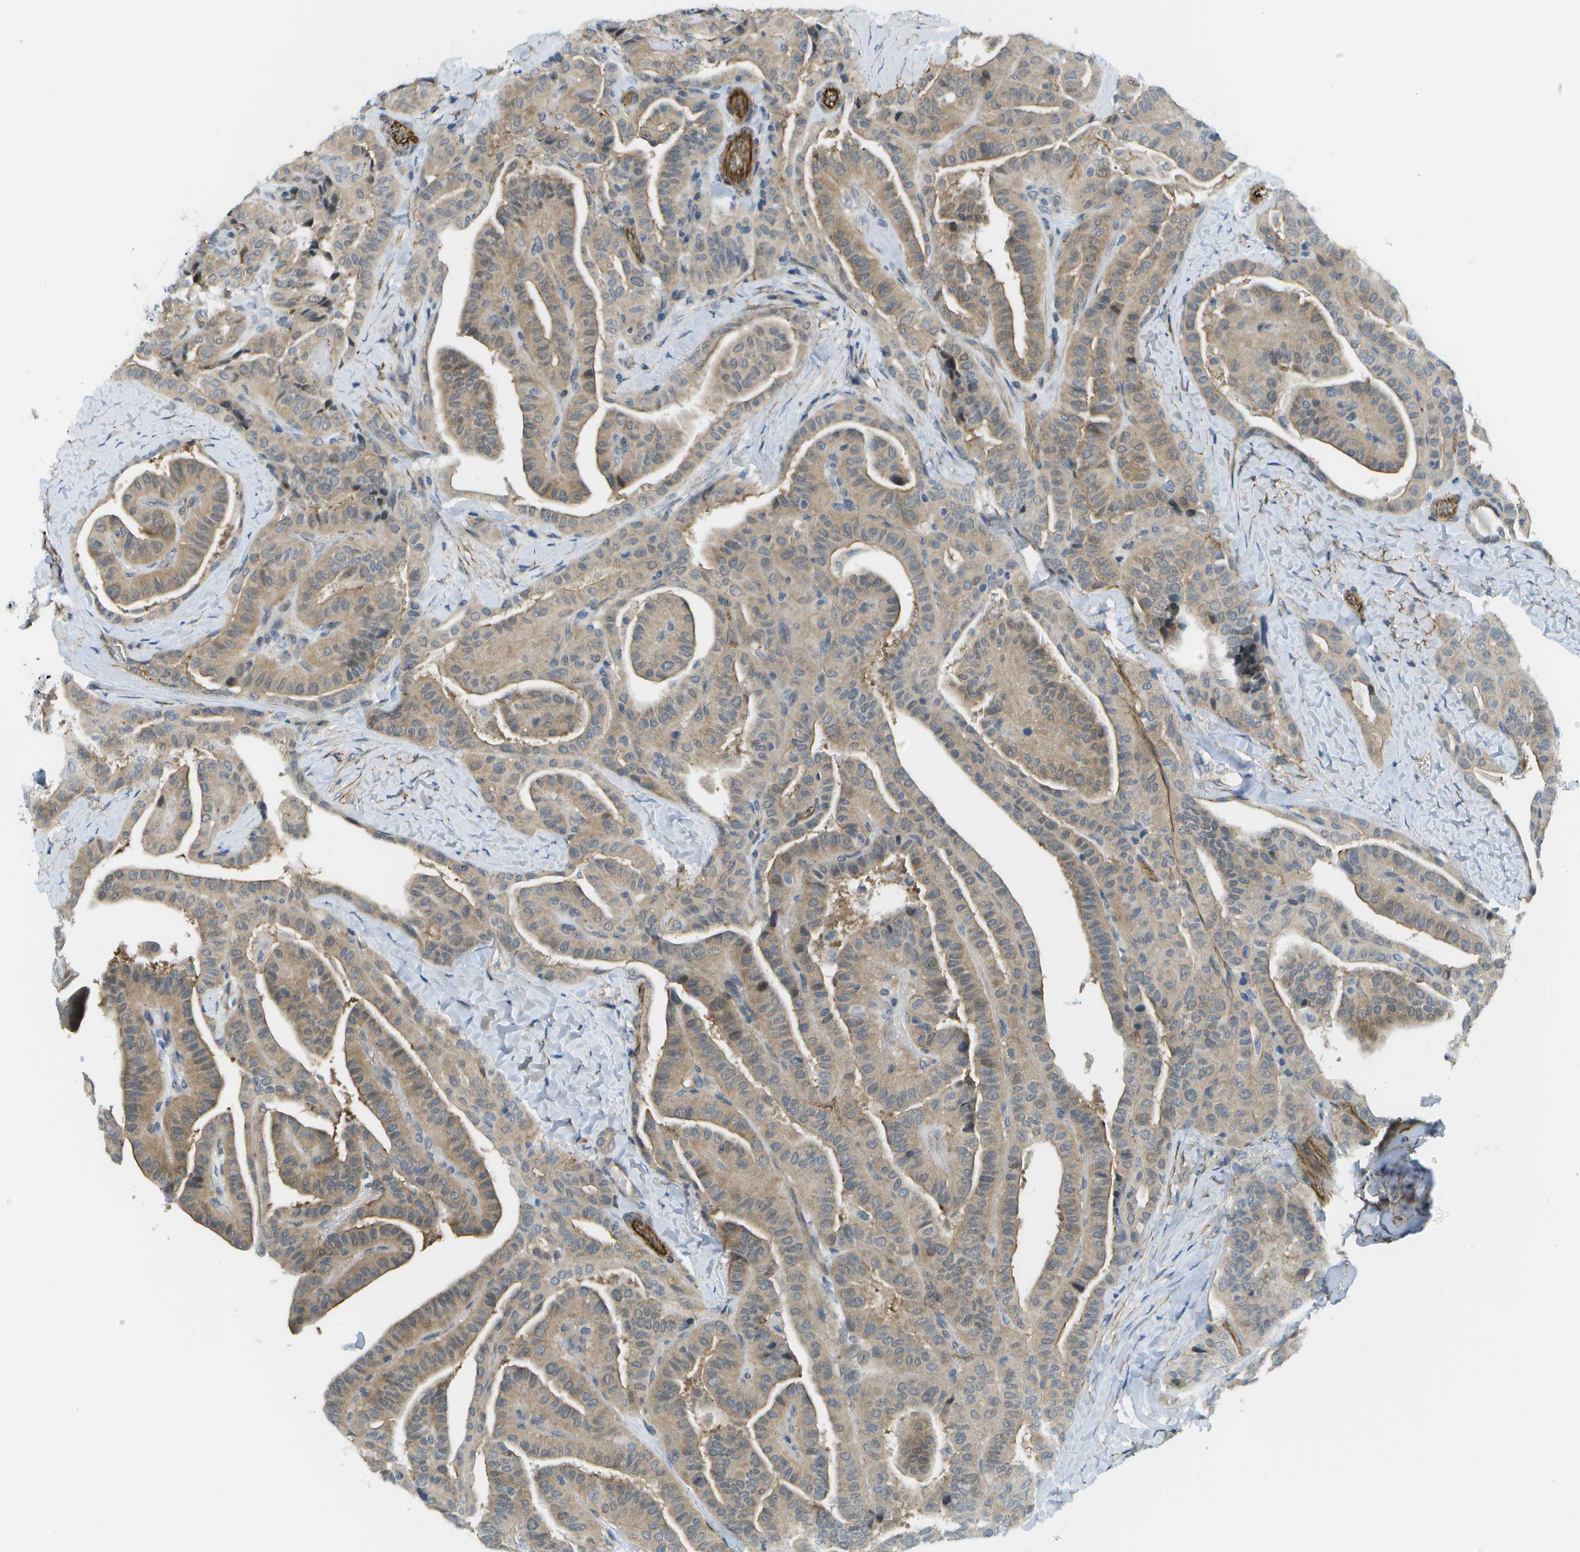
{"staining": {"intensity": "weak", "quantity": ">75%", "location": "cytoplasmic/membranous"}, "tissue": "thyroid cancer", "cell_type": "Tumor cells", "image_type": "cancer", "snomed": [{"axis": "morphology", "description": "Papillary adenocarcinoma, NOS"}, {"axis": "topography", "description": "Thyroid gland"}], "caption": "Brown immunohistochemical staining in thyroid cancer demonstrates weak cytoplasmic/membranous expression in approximately >75% of tumor cells. (DAB (3,3'-diaminobenzidine) = brown stain, brightfield microscopy at high magnification).", "gene": "KIAA0040", "patient": {"sex": "male", "age": 77}}